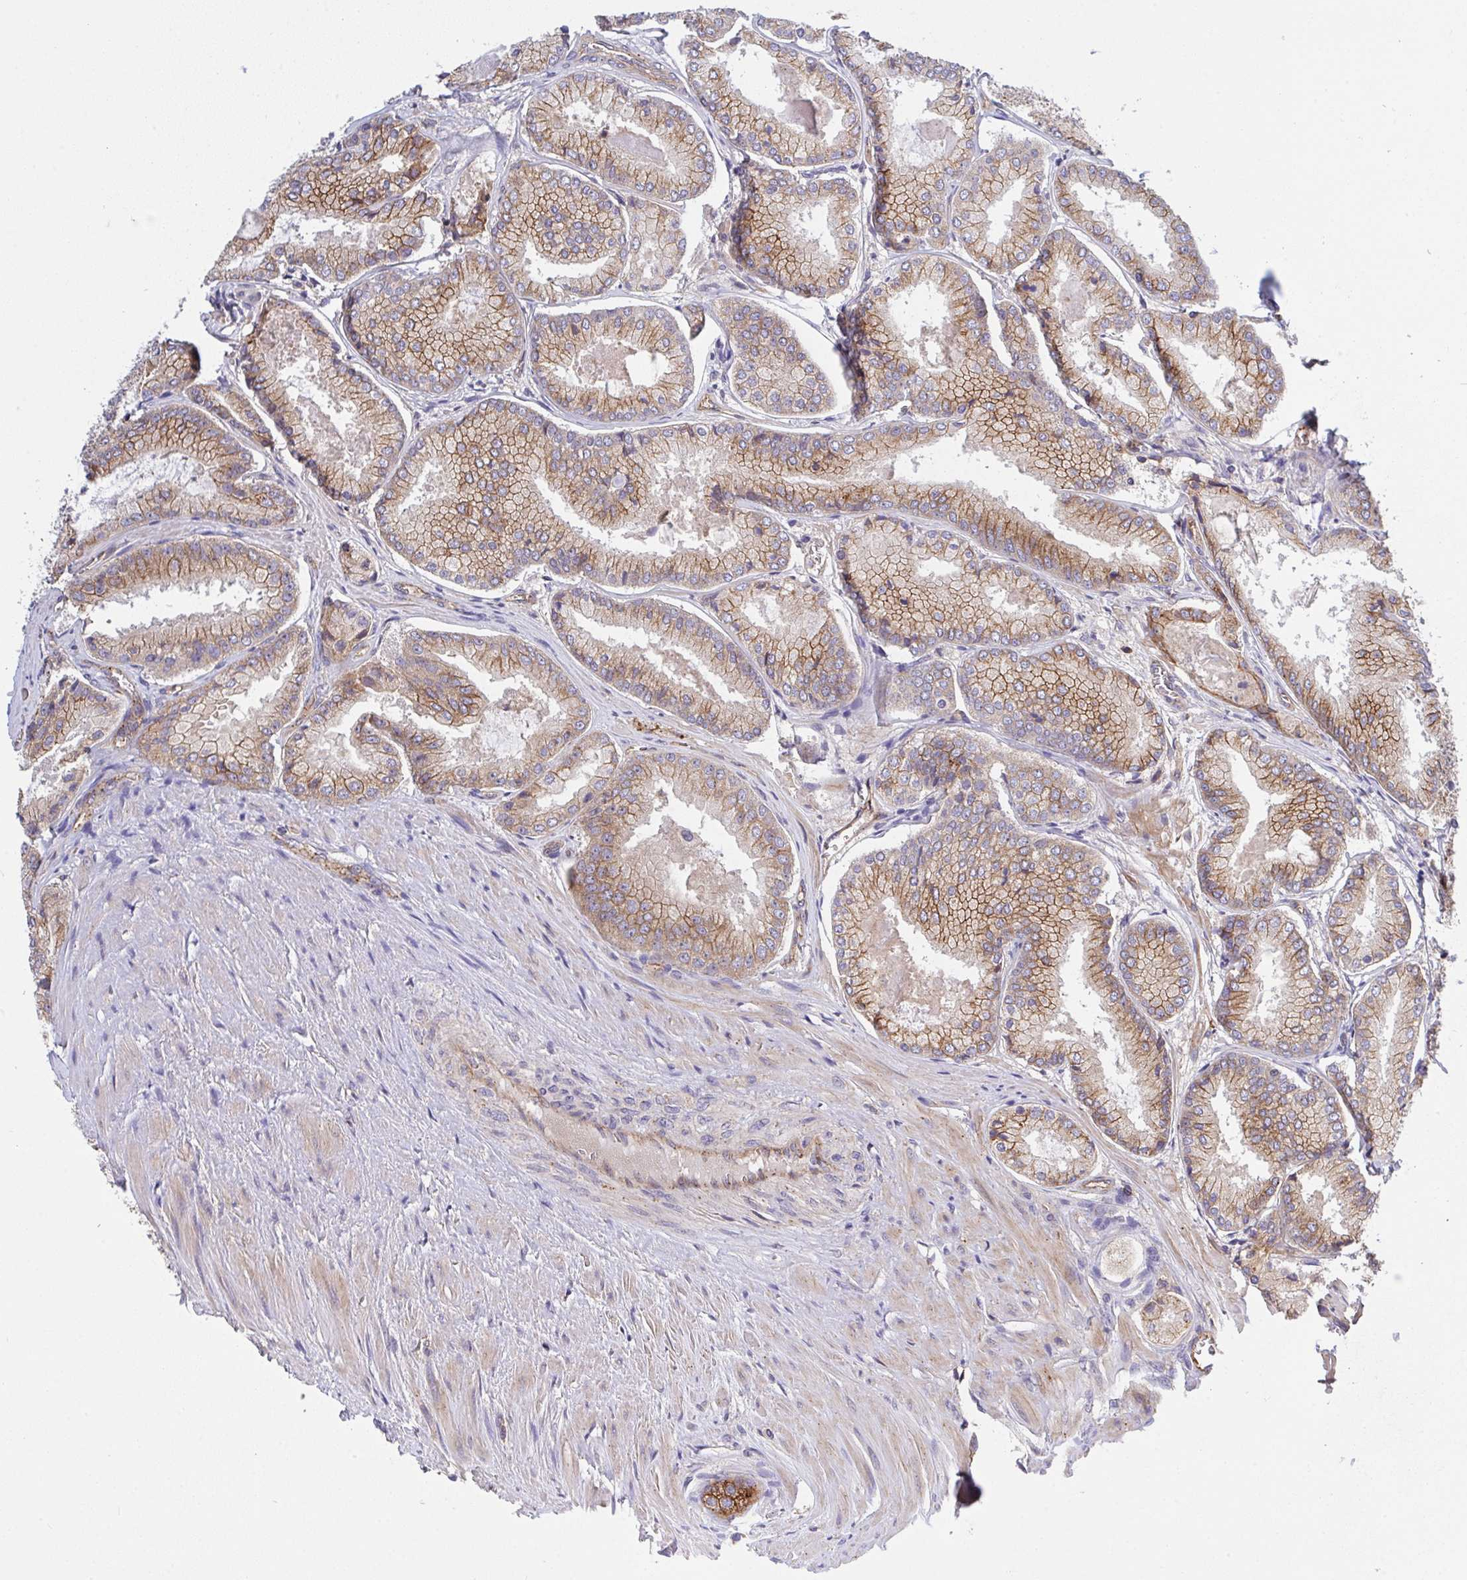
{"staining": {"intensity": "moderate", "quantity": ">75%", "location": "cytoplasmic/membranous"}, "tissue": "prostate cancer", "cell_type": "Tumor cells", "image_type": "cancer", "snomed": [{"axis": "morphology", "description": "Adenocarcinoma, High grade"}, {"axis": "topography", "description": "Prostate"}], "caption": "Prostate adenocarcinoma (high-grade) tissue reveals moderate cytoplasmic/membranous staining in about >75% of tumor cells, visualized by immunohistochemistry.", "gene": "C4orf36", "patient": {"sex": "male", "age": 73}}